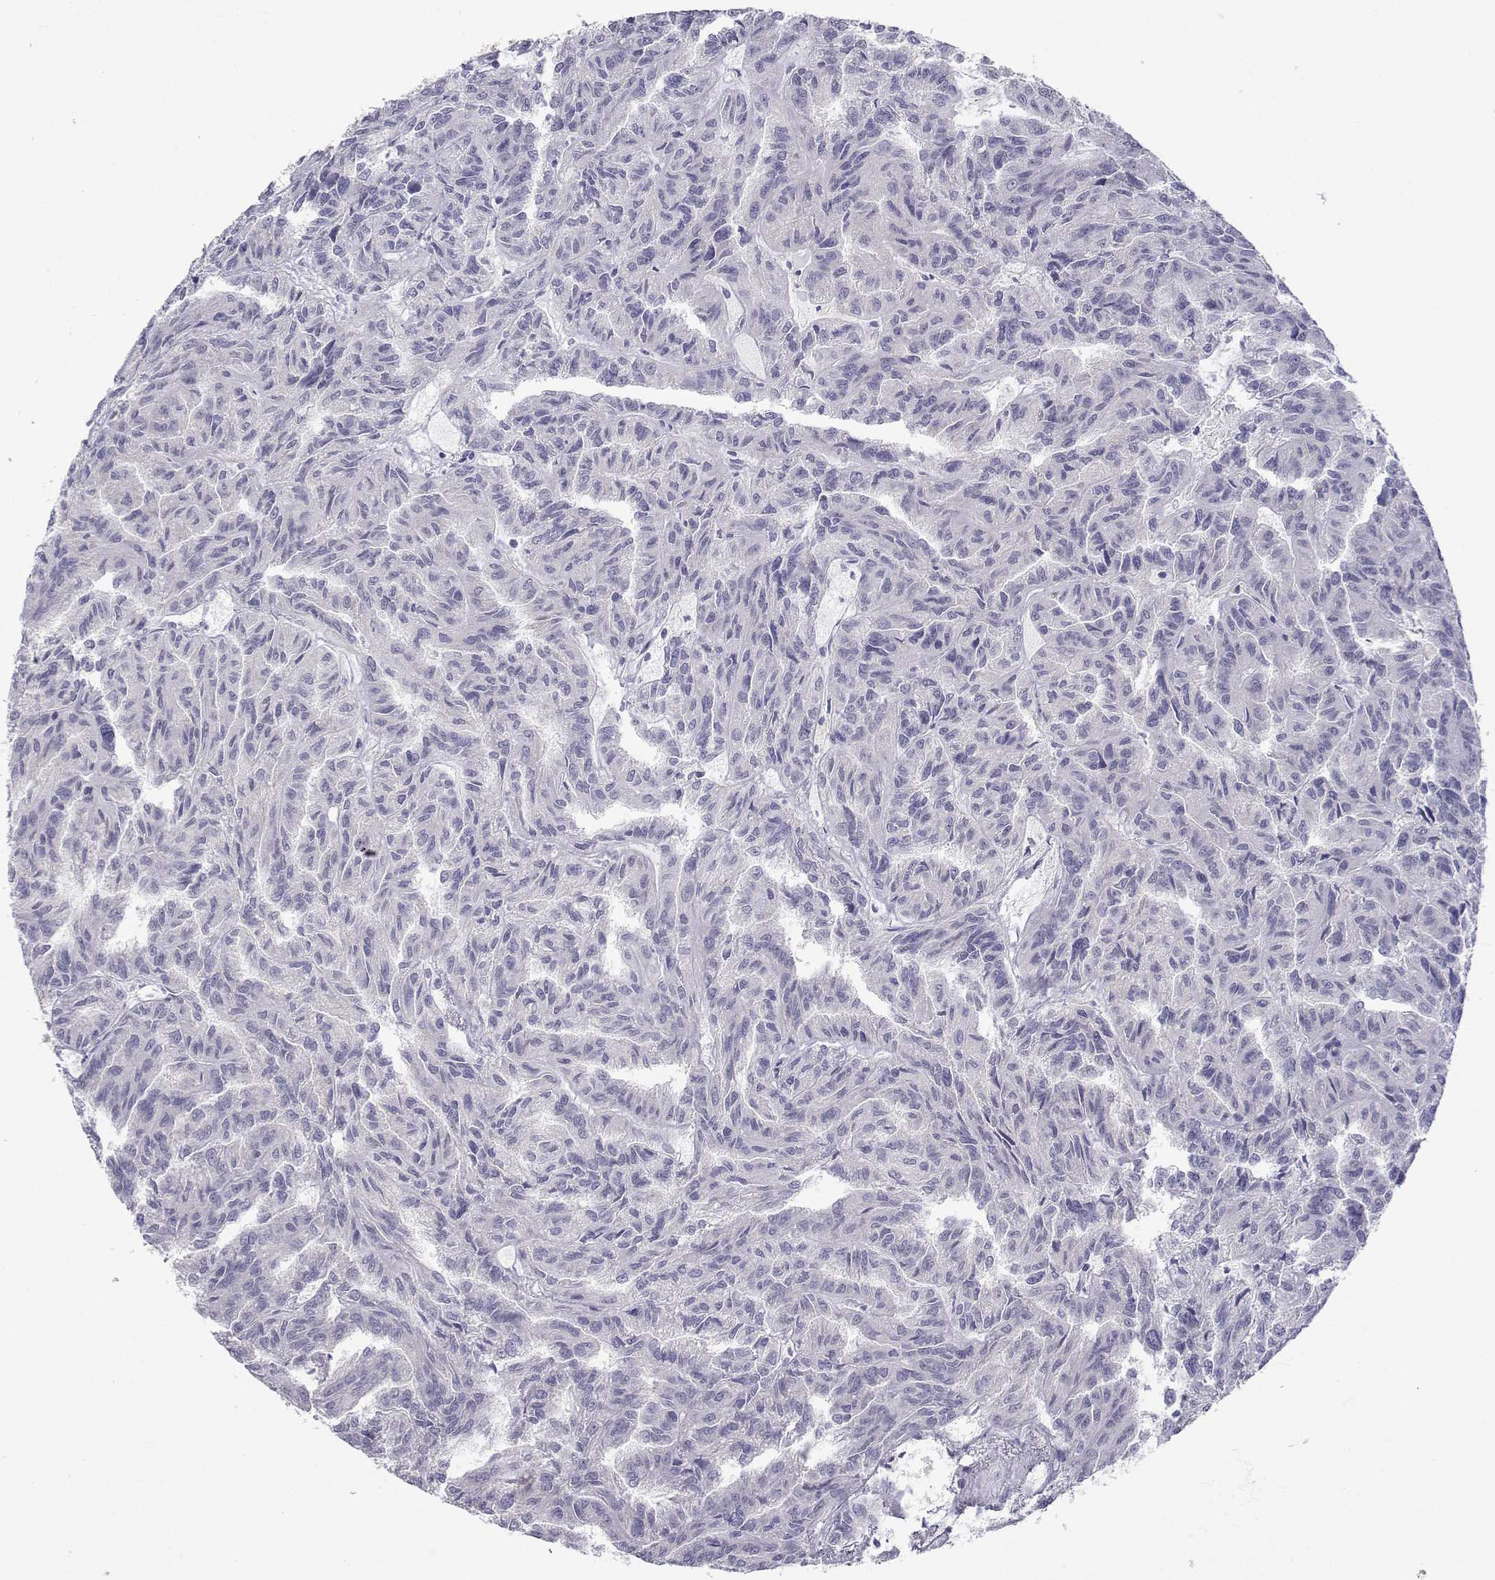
{"staining": {"intensity": "negative", "quantity": "none", "location": "none"}, "tissue": "renal cancer", "cell_type": "Tumor cells", "image_type": "cancer", "snomed": [{"axis": "morphology", "description": "Adenocarcinoma, NOS"}, {"axis": "topography", "description": "Kidney"}], "caption": "High power microscopy micrograph of an IHC histopathology image of renal cancer, revealing no significant positivity in tumor cells.", "gene": "SLC6A3", "patient": {"sex": "male", "age": 79}}